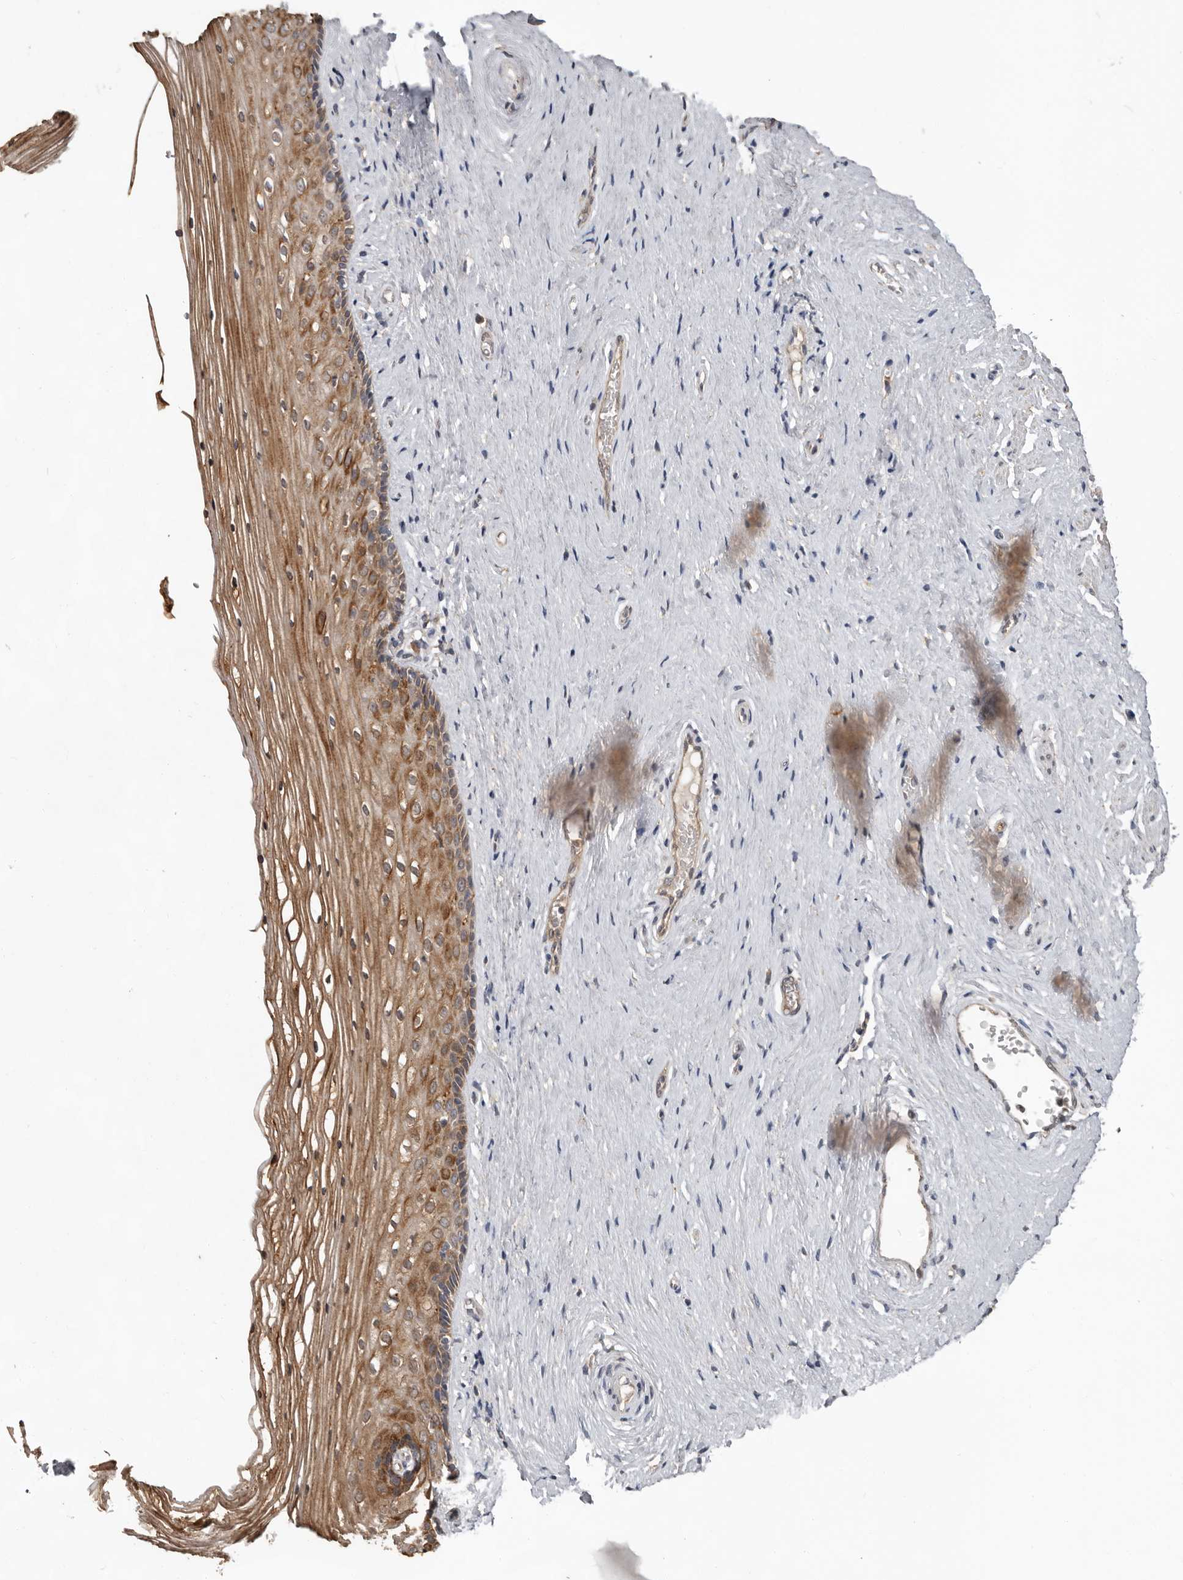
{"staining": {"intensity": "moderate", "quantity": ">75%", "location": "cytoplasmic/membranous"}, "tissue": "vagina", "cell_type": "Squamous epithelial cells", "image_type": "normal", "snomed": [{"axis": "morphology", "description": "Normal tissue, NOS"}, {"axis": "topography", "description": "Vagina"}], "caption": "Squamous epithelial cells demonstrate moderate cytoplasmic/membranous expression in about >75% of cells in normal vagina.", "gene": "MTF1", "patient": {"sex": "female", "age": 46}}